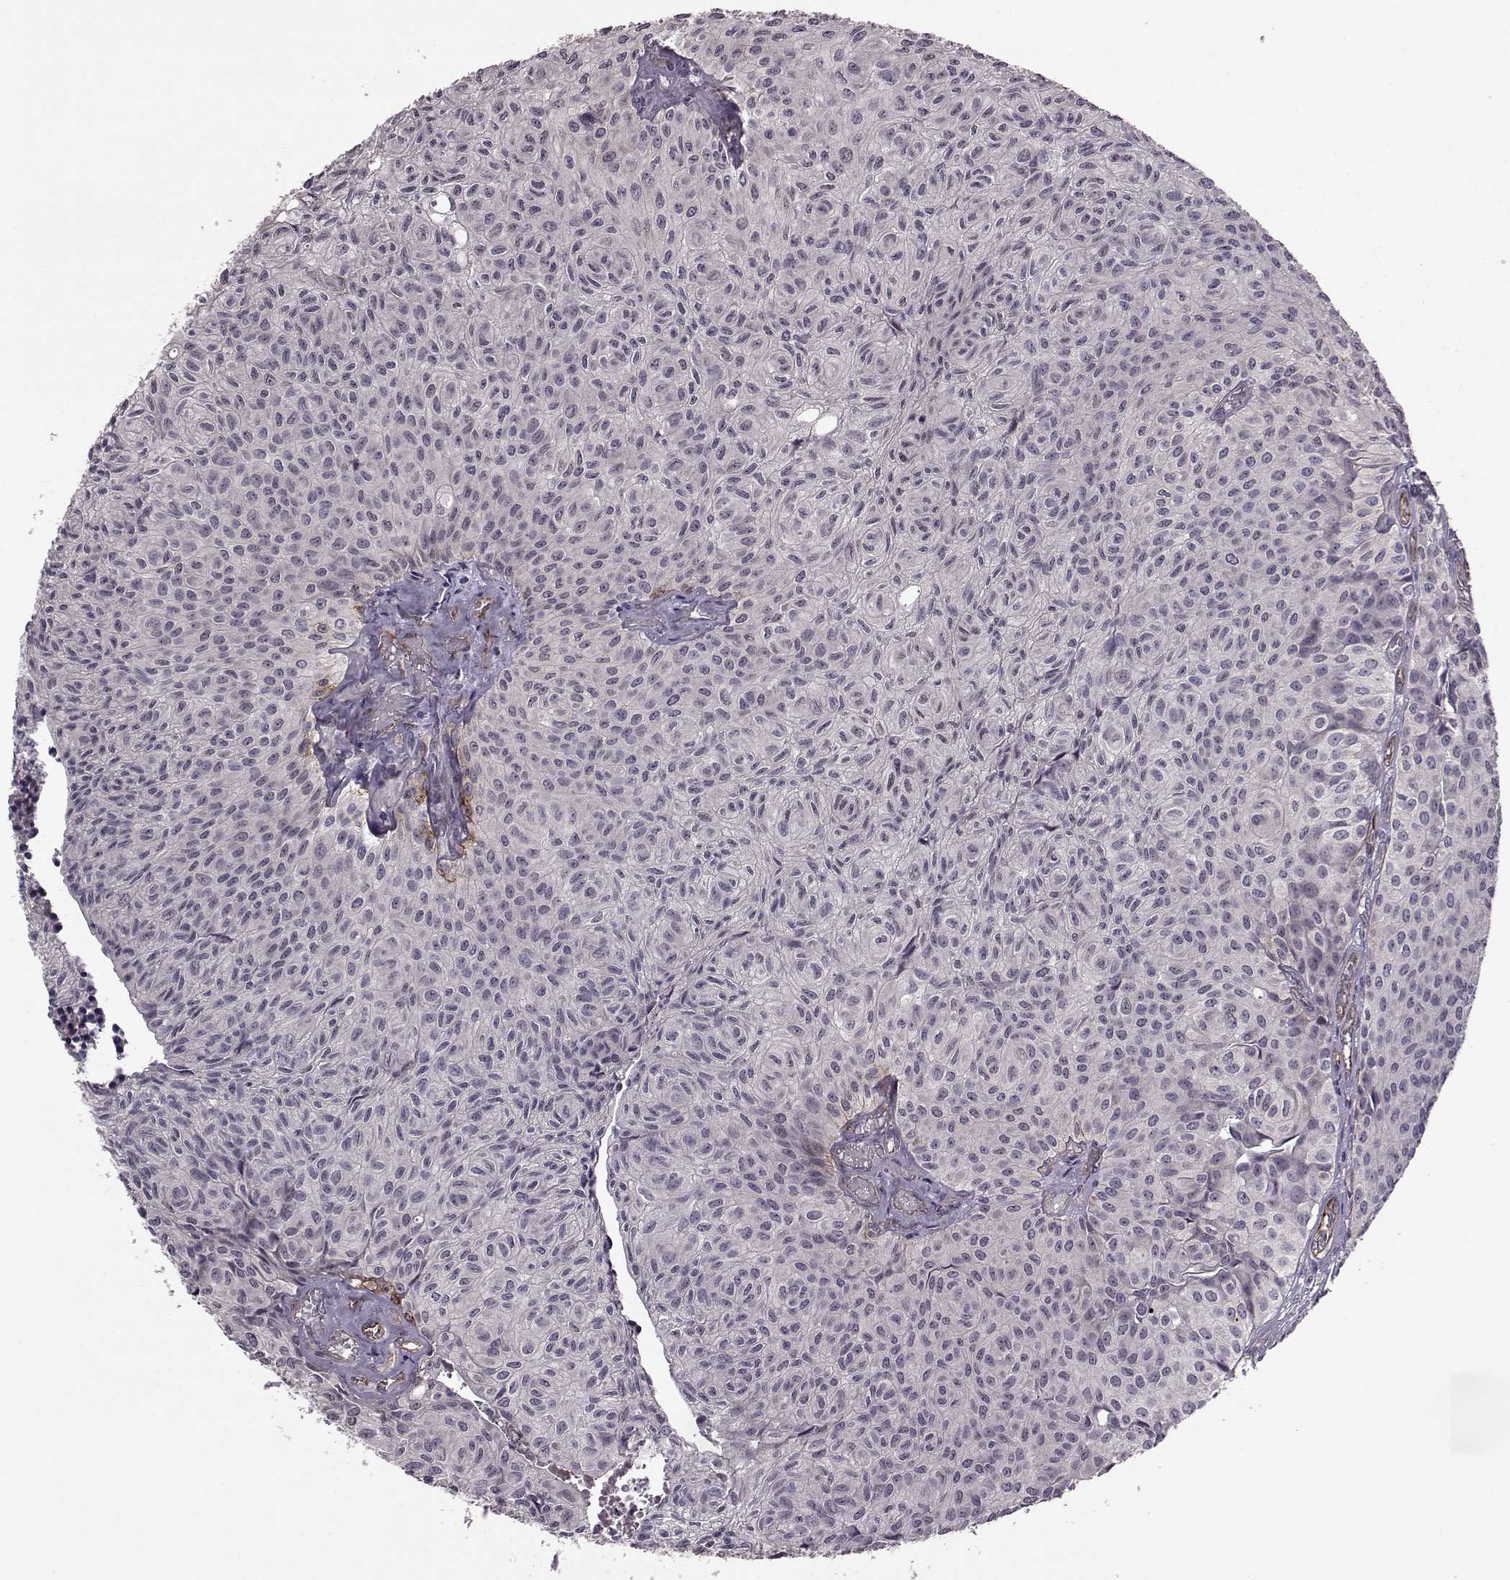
{"staining": {"intensity": "negative", "quantity": "none", "location": "none"}, "tissue": "urothelial cancer", "cell_type": "Tumor cells", "image_type": "cancer", "snomed": [{"axis": "morphology", "description": "Urothelial carcinoma, Low grade"}, {"axis": "topography", "description": "Urinary bladder"}], "caption": "DAB immunohistochemical staining of human low-grade urothelial carcinoma demonstrates no significant positivity in tumor cells. (DAB (3,3'-diaminobenzidine) immunohistochemistry, high magnification).", "gene": "SYNPO", "patient": {"sex": "male", "age": 89}}